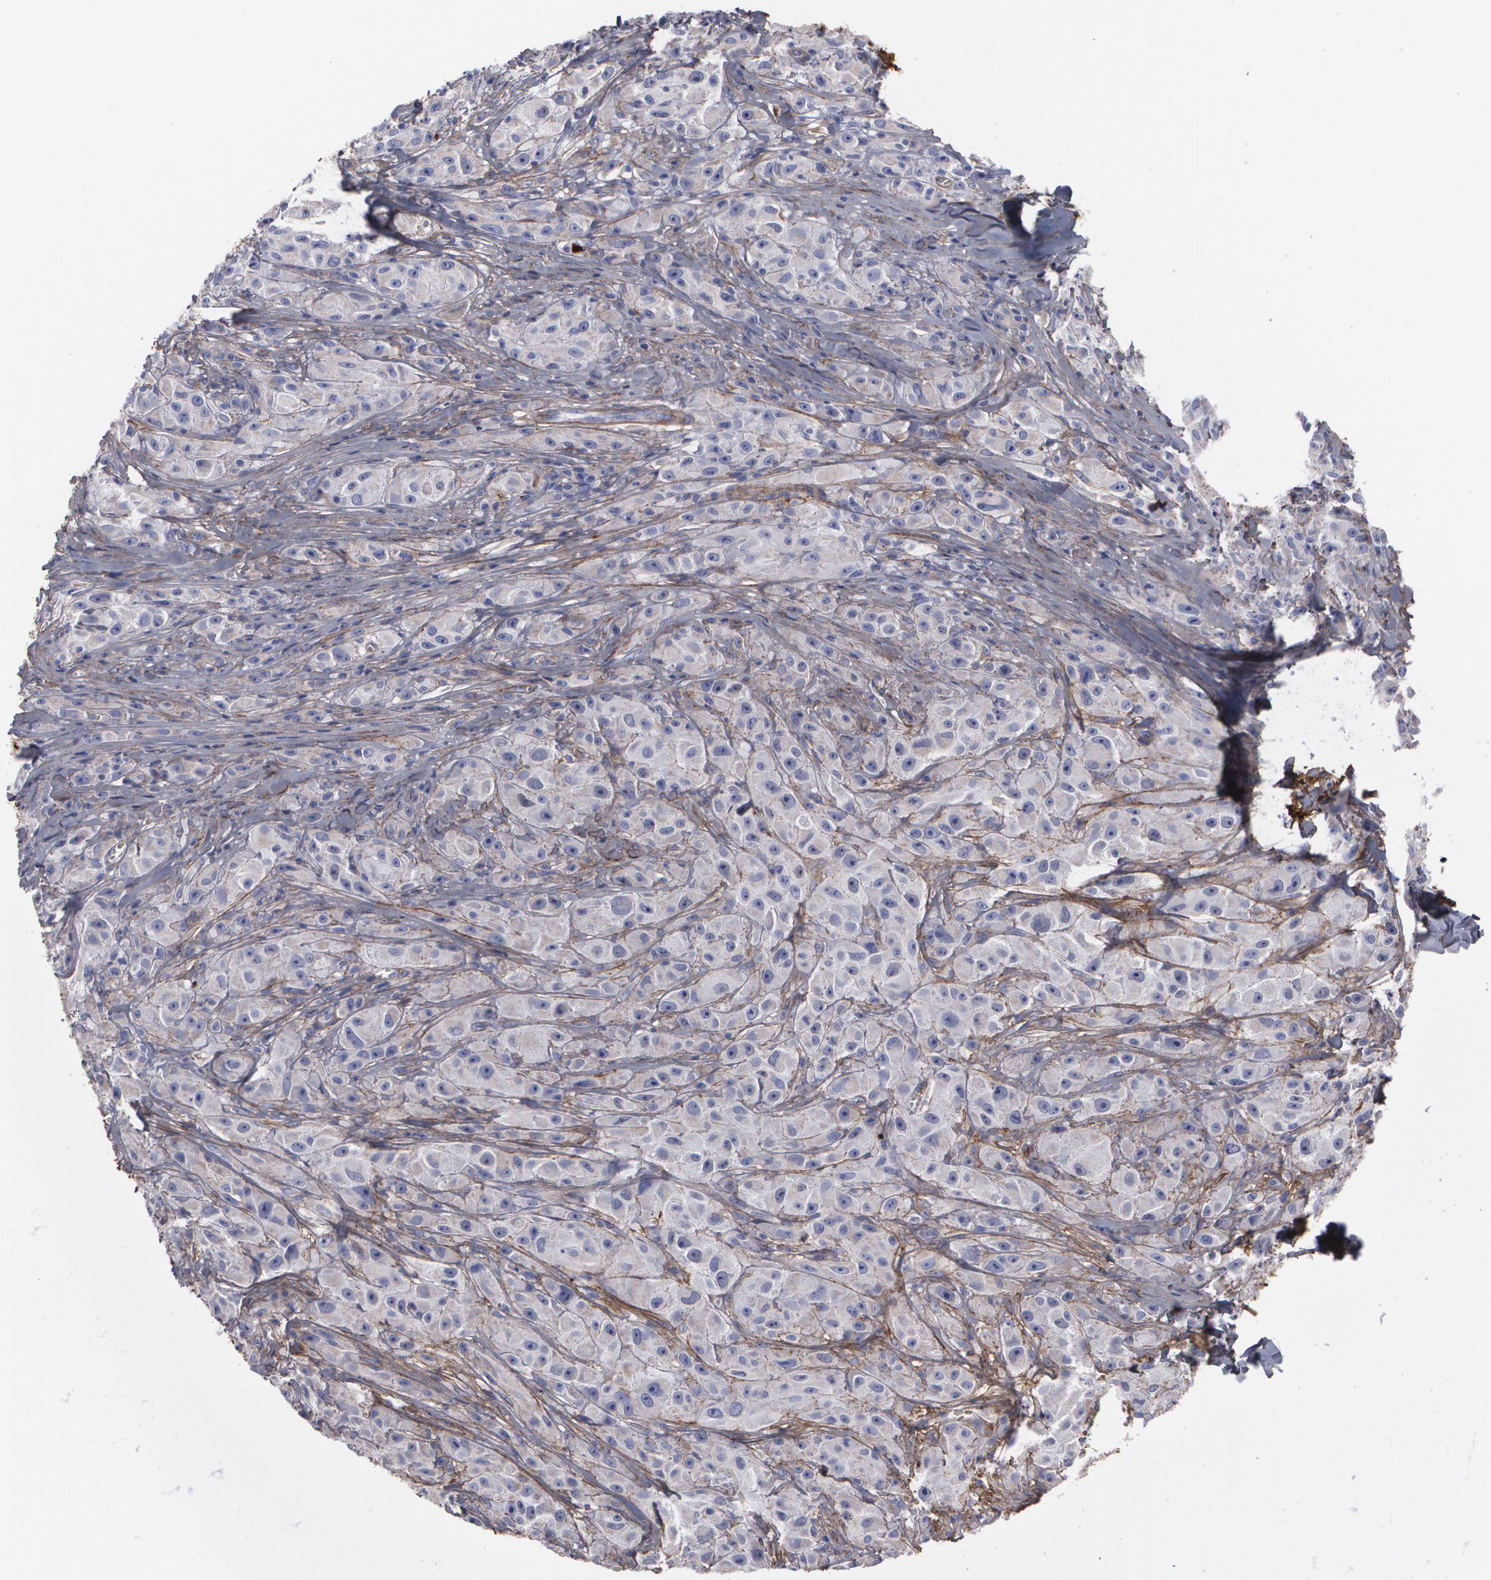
{"staining": {"intensity": "negative", "quantity": "none", "location": "none"}, "tissue": "melanoma", "cell_type": "Tumor cells", "image_type": "cancer", "snomed": [{"axis": "morphology", "description": "Malignant melanoma, NOS"}, {"axis": "topography", "description": "Skin"}], "caption": "DAB (3,3'-diaminobenzidine) immunohistochemical staining of human malignant melanoma exhibits no significant staining in tumor cells.", "gene": "FBLN1", "patient": {"sex": "male", "age": 56}}